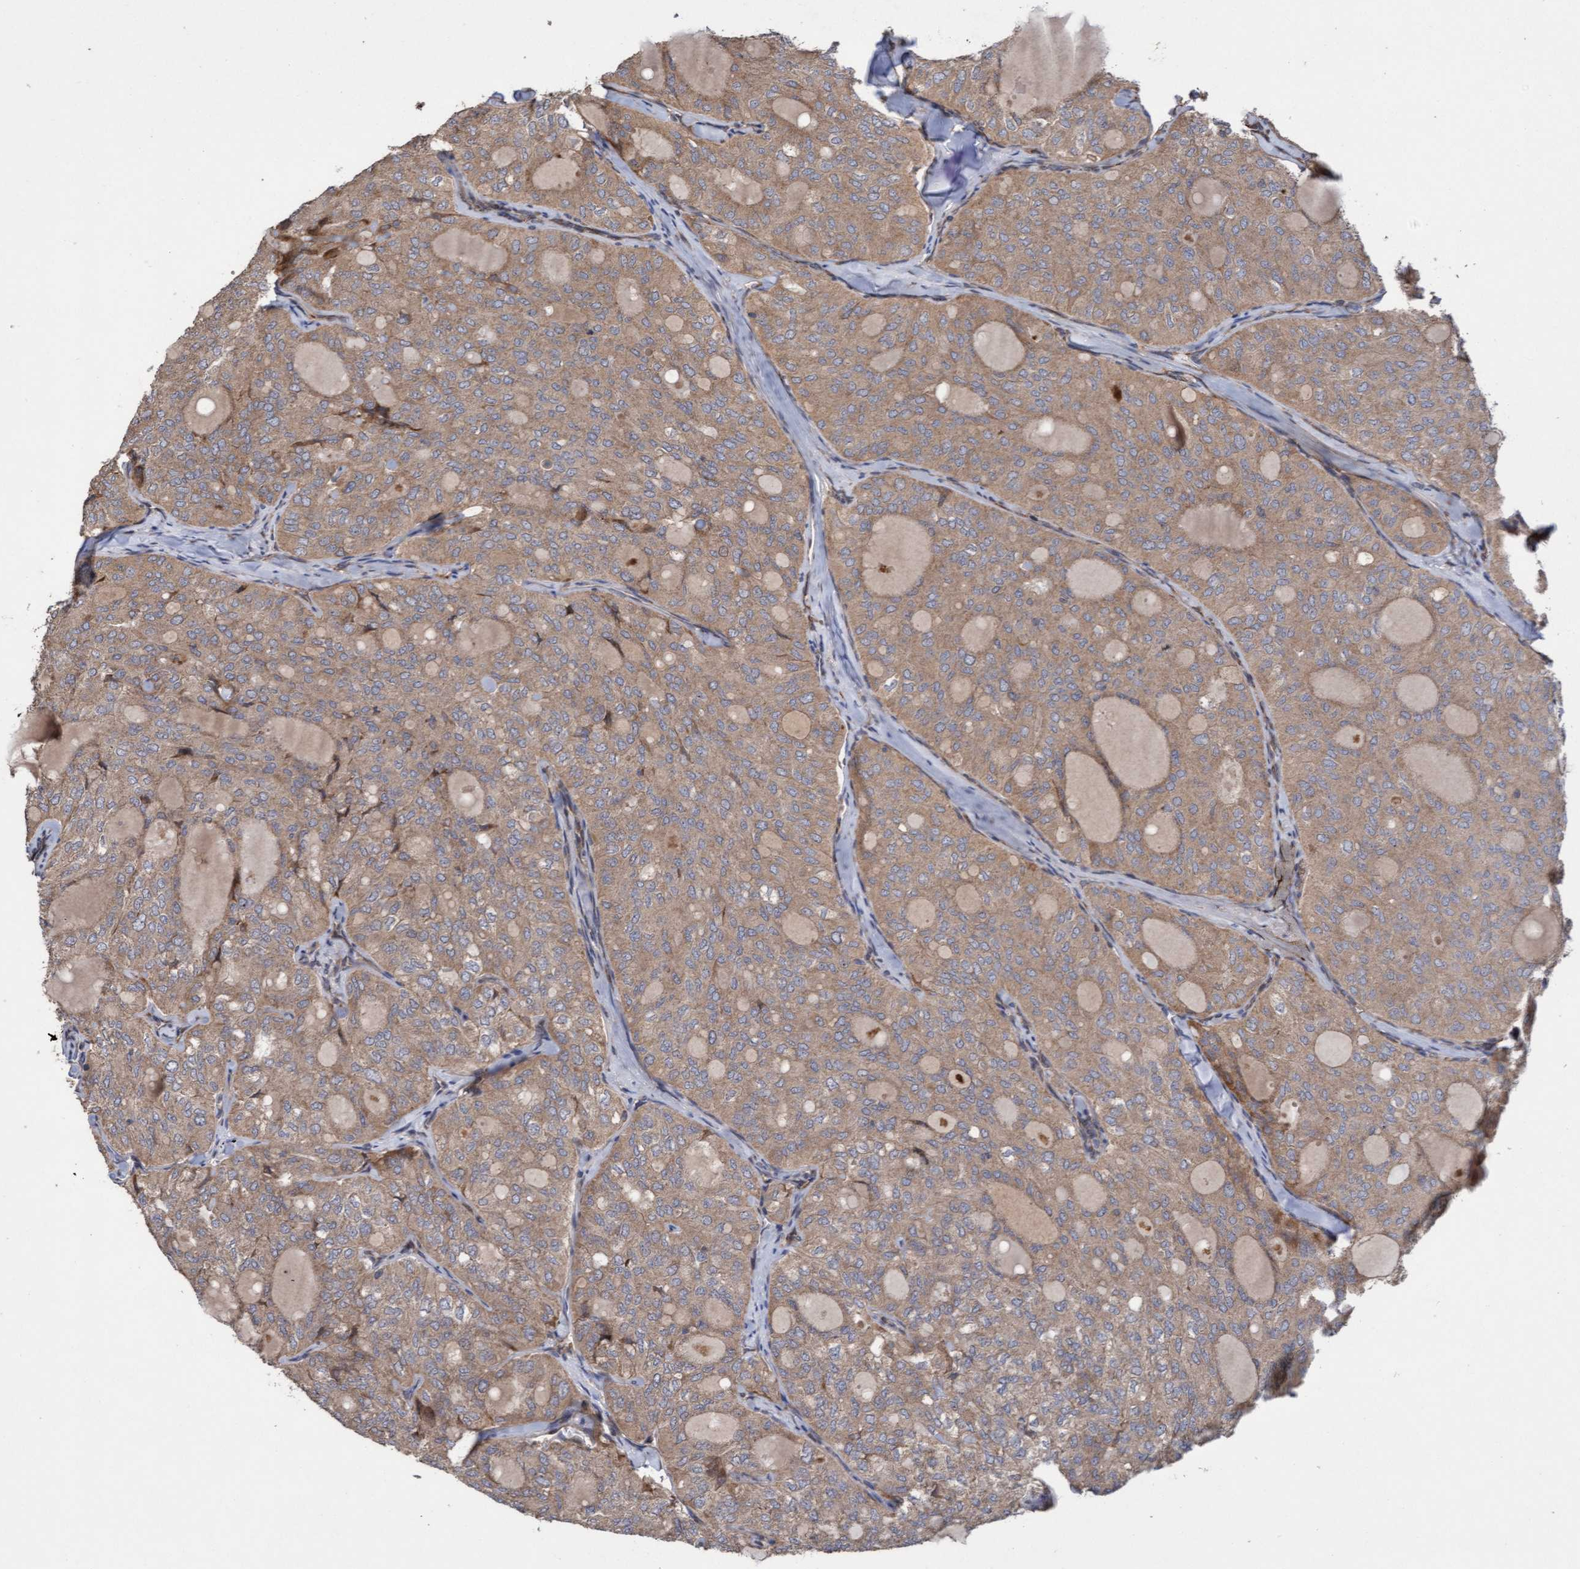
{"staining": {"intensity": "moderate", "quantity": ">75%", "location": "cytoplasmic/membranous"}, "tissue": "thyroid cancer", "cell_type": "Tumor cells", "image_type": "cancer", "snomed": [{"axis": "morphology", "description": "Follicular adenoma carcinoma, NOS"}, {"axis": "topography", "description": "Thyroid gland"}], "caption": "A brown stain shows moderate cytoplasmic/membranous expression of a protein in human thyroid cancer (follicular adenoma carcinoma) tumor cells.", "gene": "ELP5", "patient": {"sex": "male", "age": 75}}